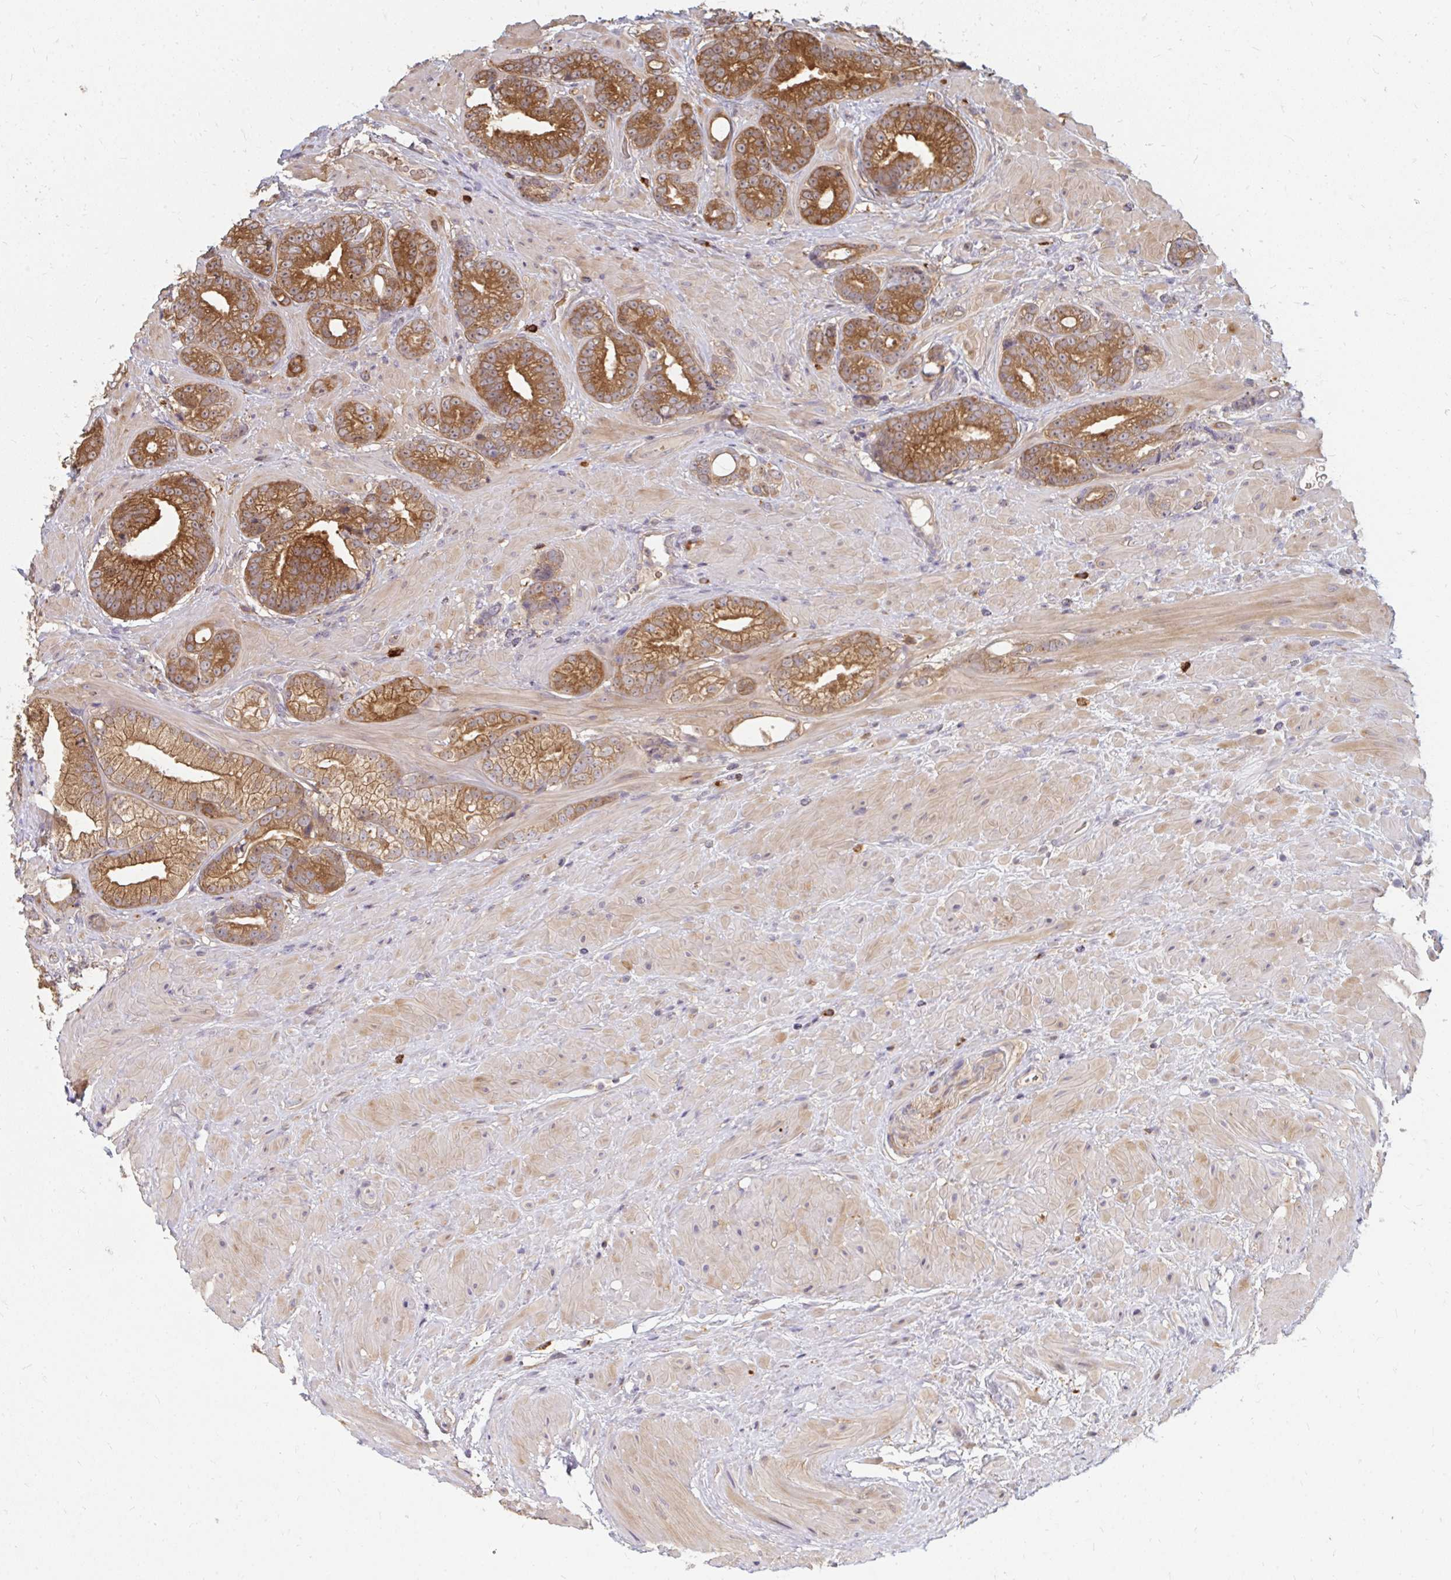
{"staining": {"intensity": "strong", "quantity": ">75%", "location": "cytoplasmic/membranous"}, "tissue": "prostate cancer", "cell_type": "Tumor cells", "image_type": "cancer", "snomed": [{"axis": "morphology", "description": "Adenocarcinoma, Low grade"}, {"axis": "topography", "description": "Prostate"}], "caption": "Strong cytoplasmic/membranous positivity for a protein is appreciated in approximately >75% of tumor cells of prostate cancer (low-grade adenocarcinoma) using immunohistochemistry.", "gene": "ZNF285", "patient": {"sex": "male", "age": 61}}